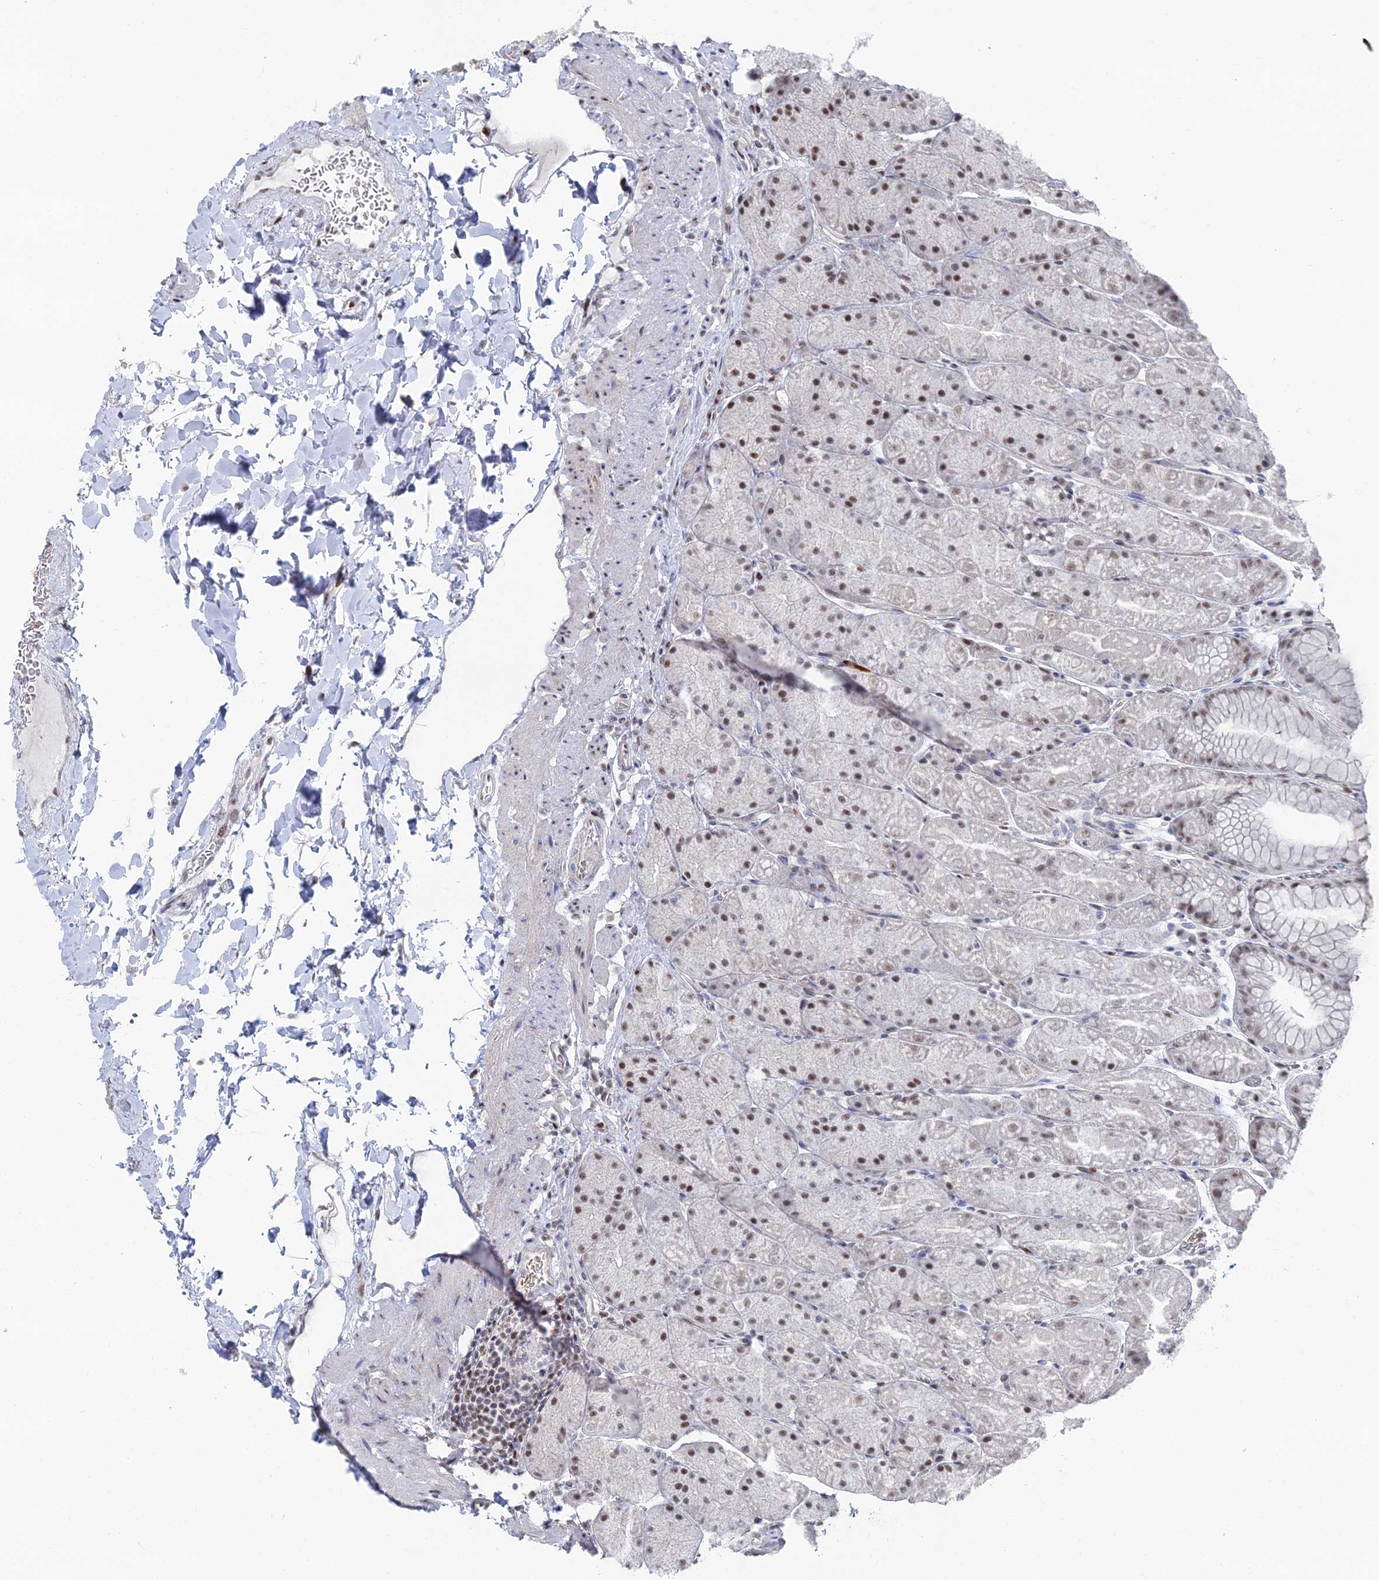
{"staining": {"intensity": "moderate", "quantity": ">75%", "location": "nuclear"}, "tissue": "stomach", "cell_type": "Glandular cells", "image_type": "normal", "snomed": [{"axis": "morphology", "description": "Normal tissue, NOS"}, {"axis": "topography", "description": "Stomach, upper"}, {"axis": "topography", "description": "Stomach, lower"}], "caption": "A high-resolution photomicrograph shows immunohistochemistry (IHC) staining of benign stomach, which exhibits moderate nuclear staining in about >75% of glandular cells.", "gene": "GSC2", "patient": {"sex": "male", "age": 67}}